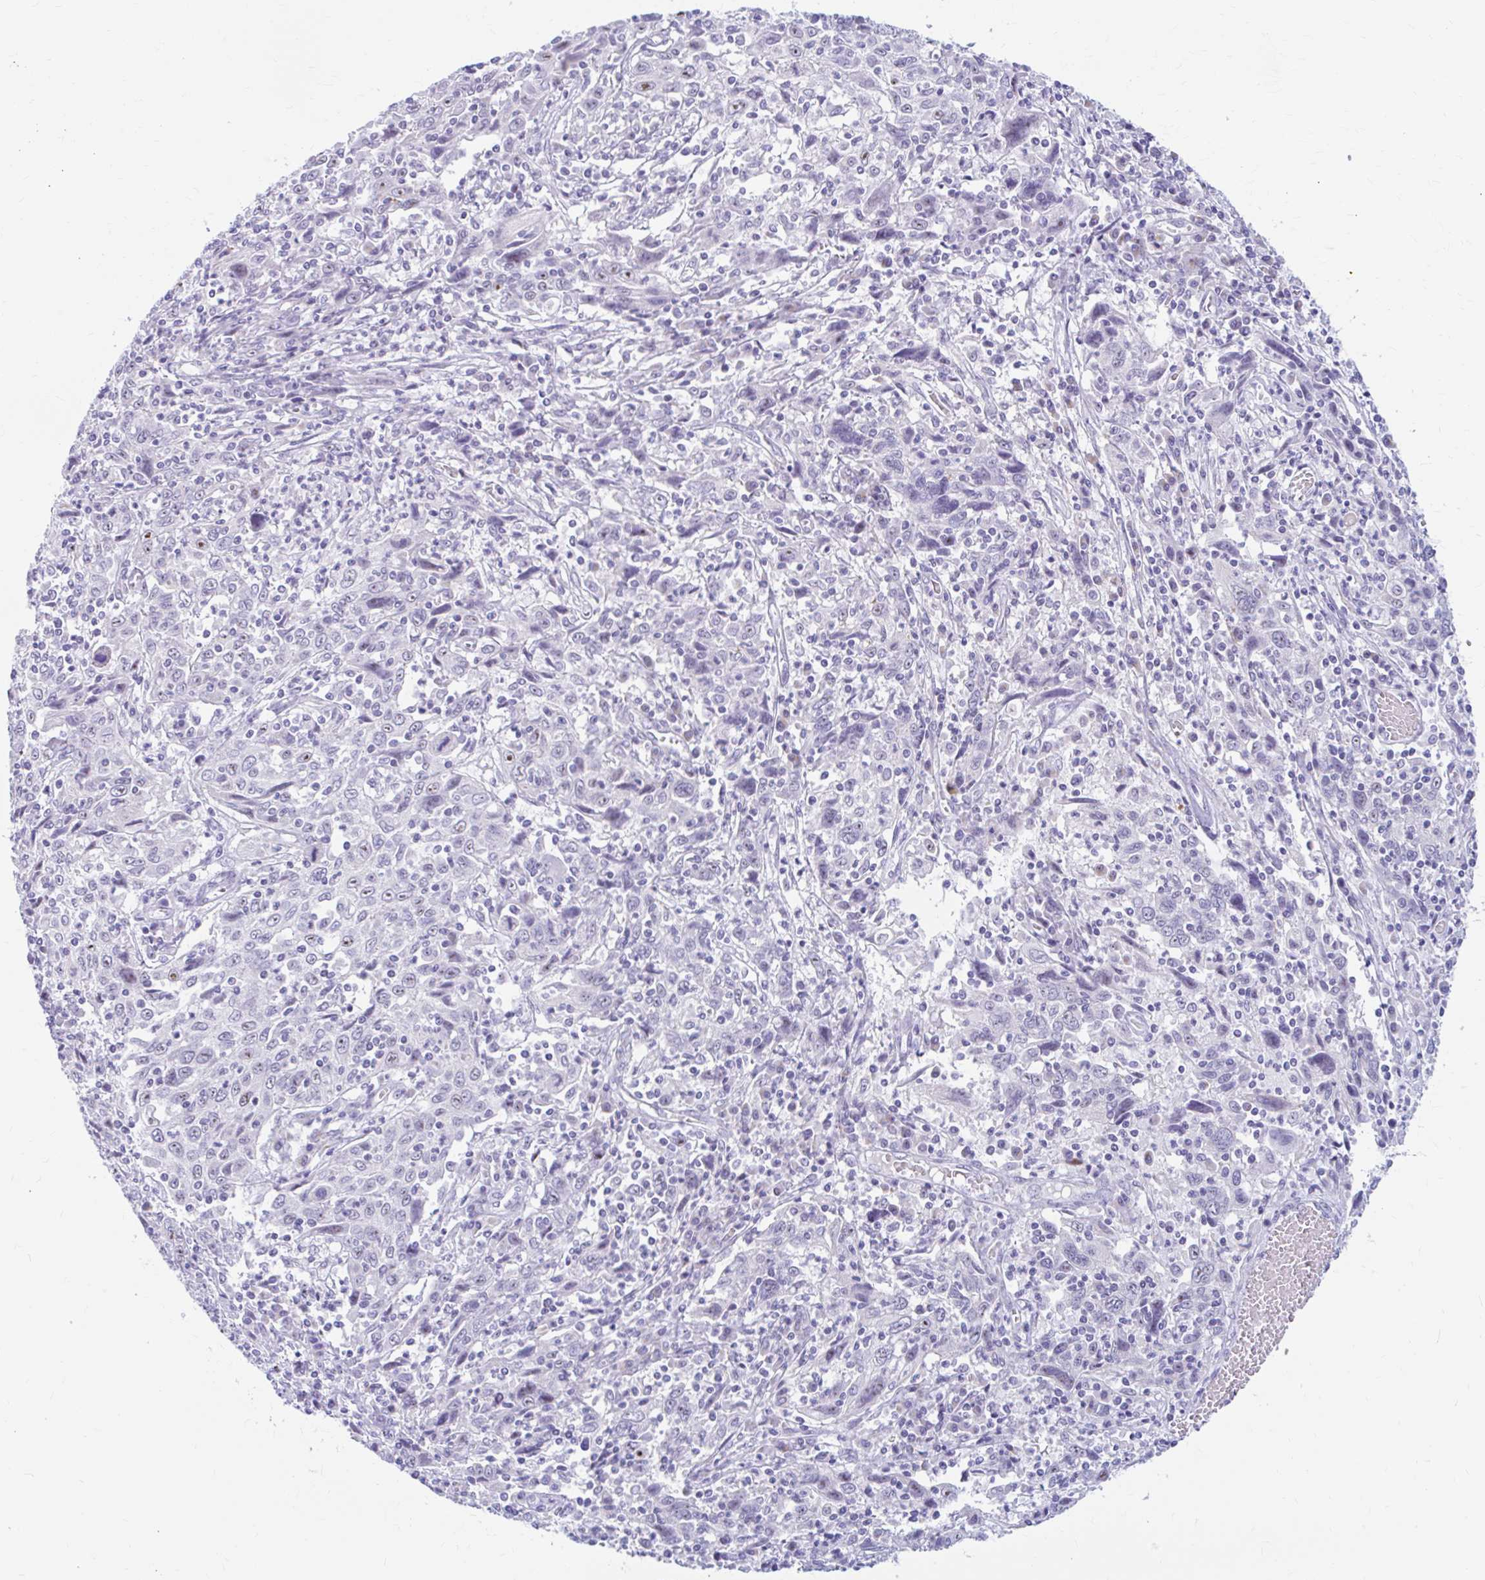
{"staining": {"intensity": "weak", "quantity": "<25%", "location": "nuclear"}, "tissue": "cervical cancer", "cell_type": "Tumor cells", "image_type": "cancer", "snomed": [{"axis": "morphology", "description": "Squamous cell carcinoma, NOS"}, {"axis": "topography", "description": "Cervix"}], "caption": "A histopathology image of human cervical cancer (squamous cell carcinoma) is negative for staining in tumor cells.", "gene": "FTSJ3", "patient": {"sex": "female", "age": 46}}